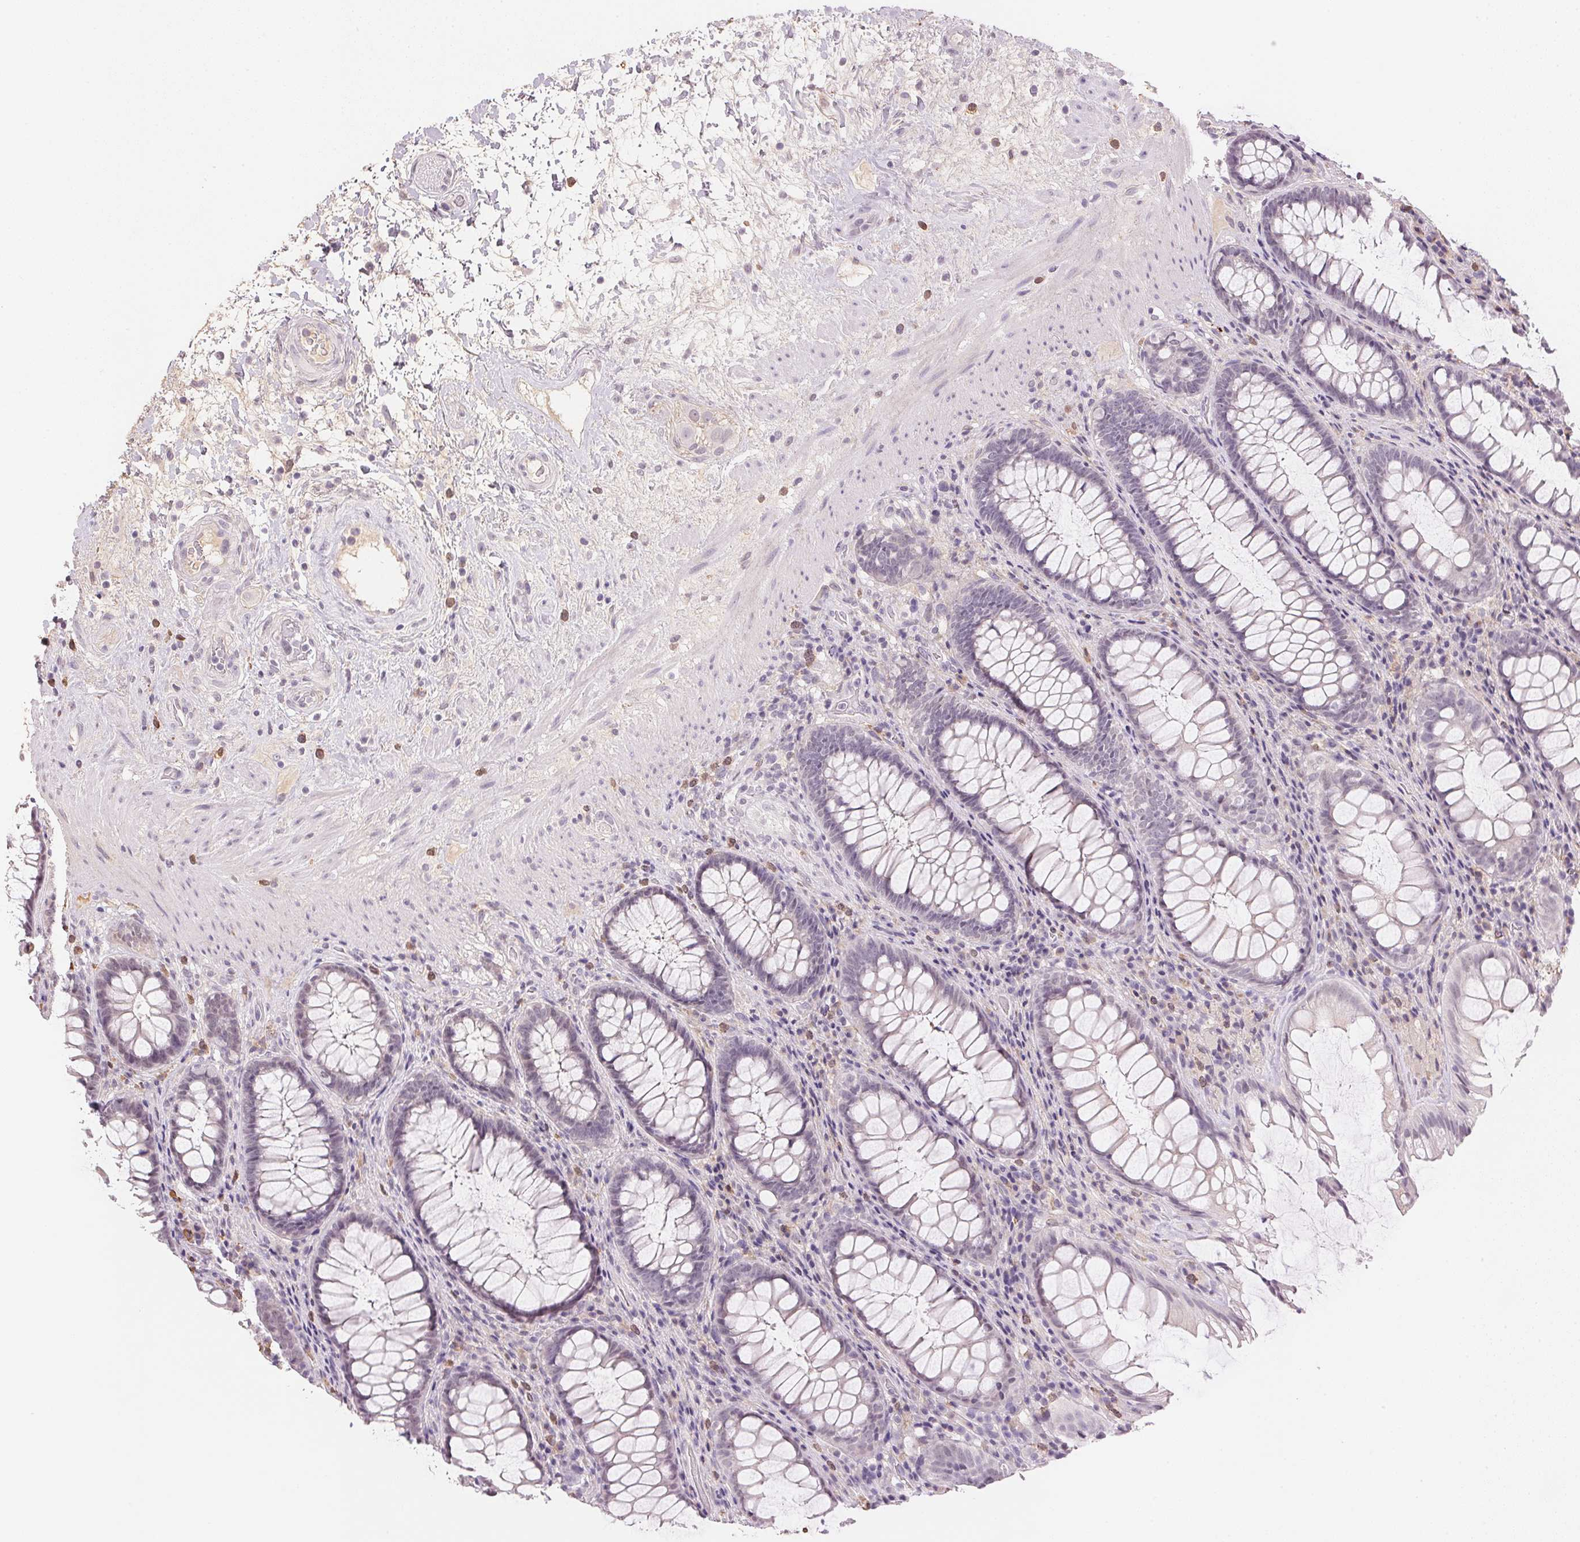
{"staining": {"intensity": "negative", "quantity": "none", "location": "none"}, "tissue": "rectum", "cell_type": "Glandular cells", "image_type": "normal", "snomed": [{"axis": "morphology", "description": "Normal tissue, NOS"}, {"axis": "topography", "description": "Rectum"}], "caption": "High power microscopy image of an IHC histopathology image of unremarkable rectum, revealing no significant staining in glandular cells.", "gene": "FNDC4", "patient": {"sex": "male", "age": 72}}